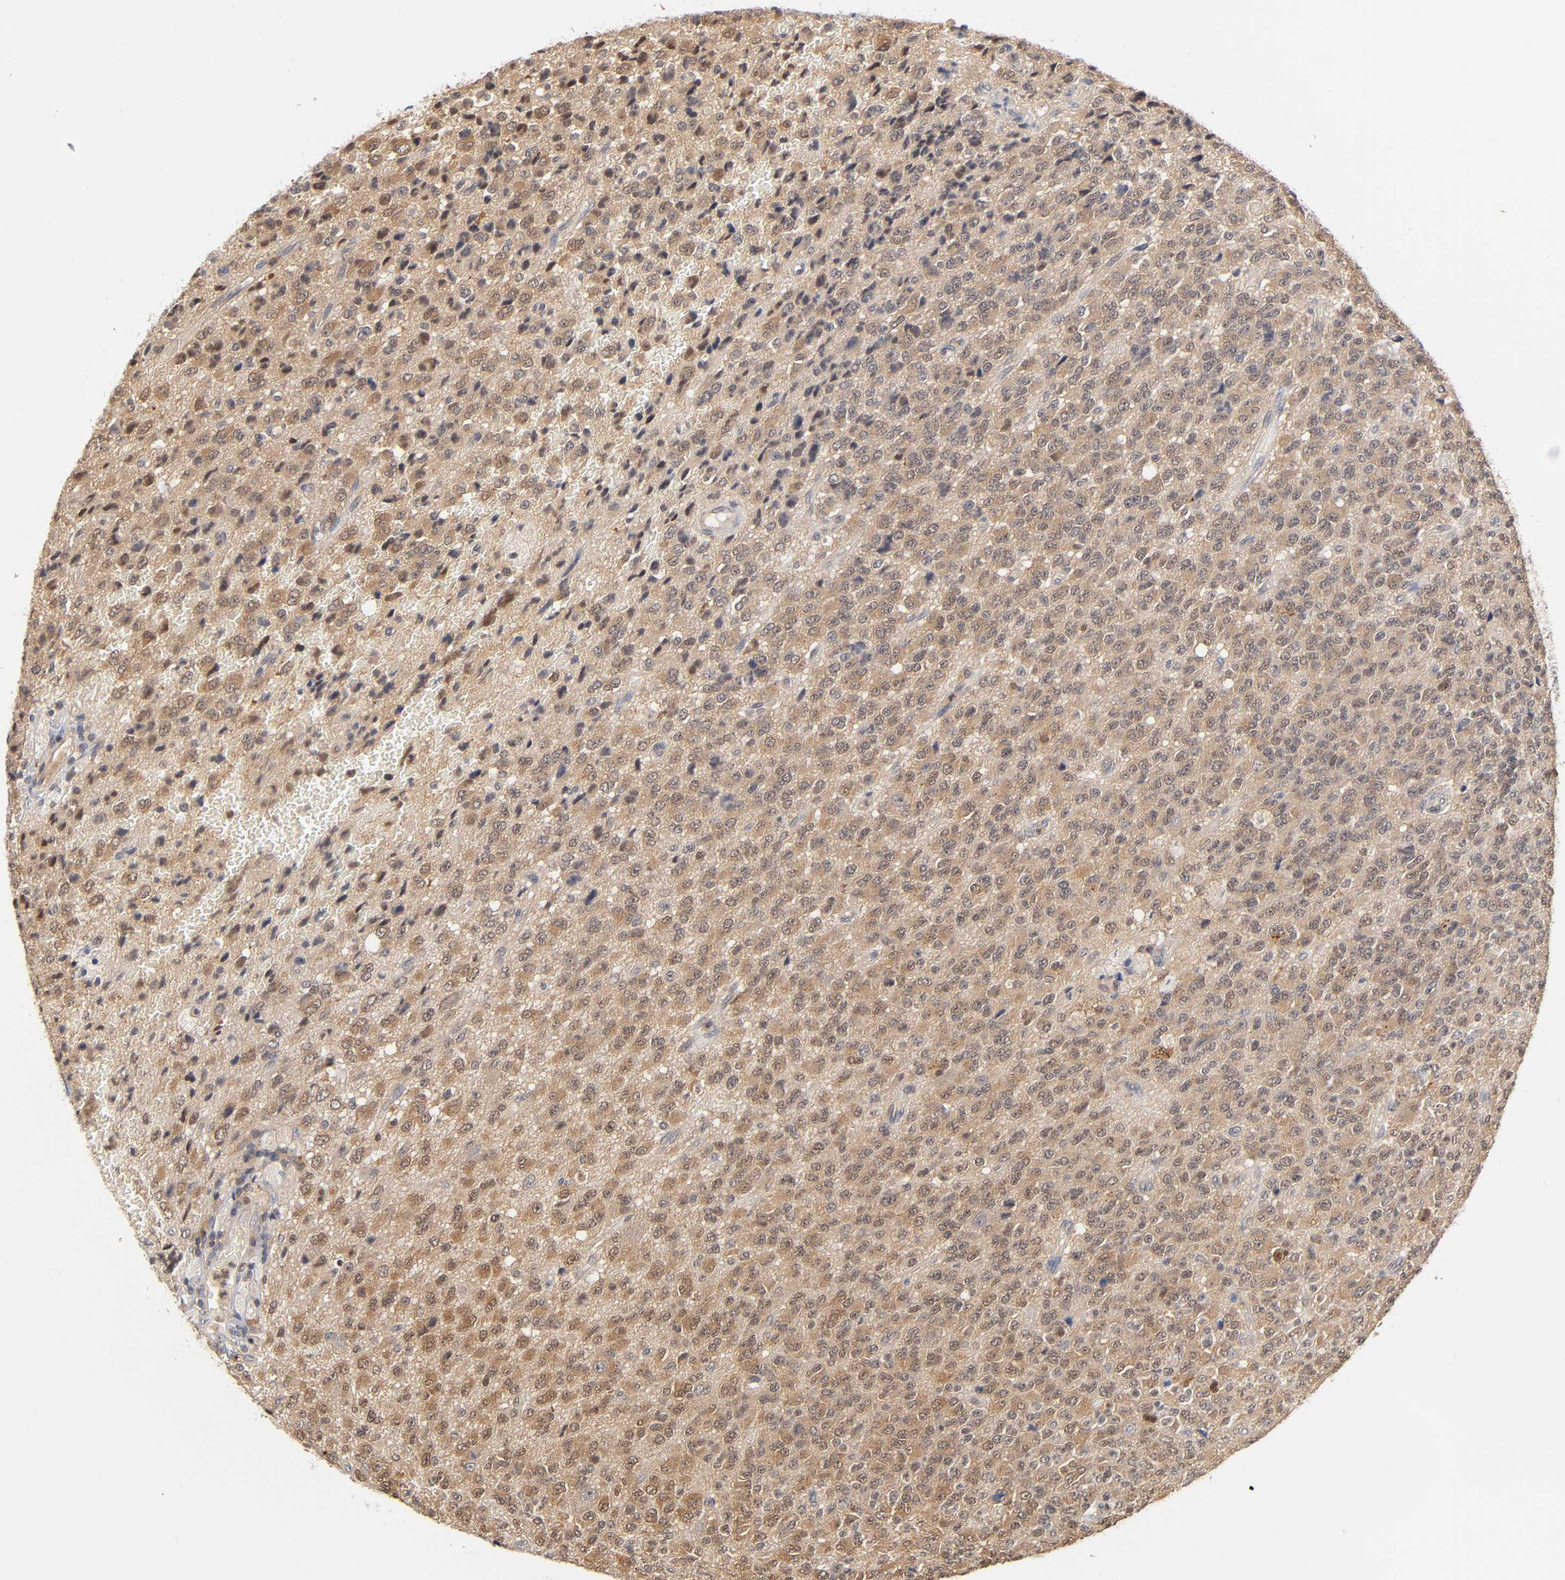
{"staining": {"intensity": "strong", "quantity": ">75%", "location": "cytoplasmic/membranous"}, "tissue": "glioma", "cell_type": "Tumor cells", "image_type": "cancer", "snomed": [{"axis": "morphology", "description": "Glioma, malignant, High grade"}, {"axis": "topography", "description": "pancreas cauda"}], "caption": "Protein expression analysis of glioma shows strong cytoplasmic/membranous positivity in approximately >75% of tumor cells.", "gene": "DFFB", "patient": {"sex": "male", "age": 60}}